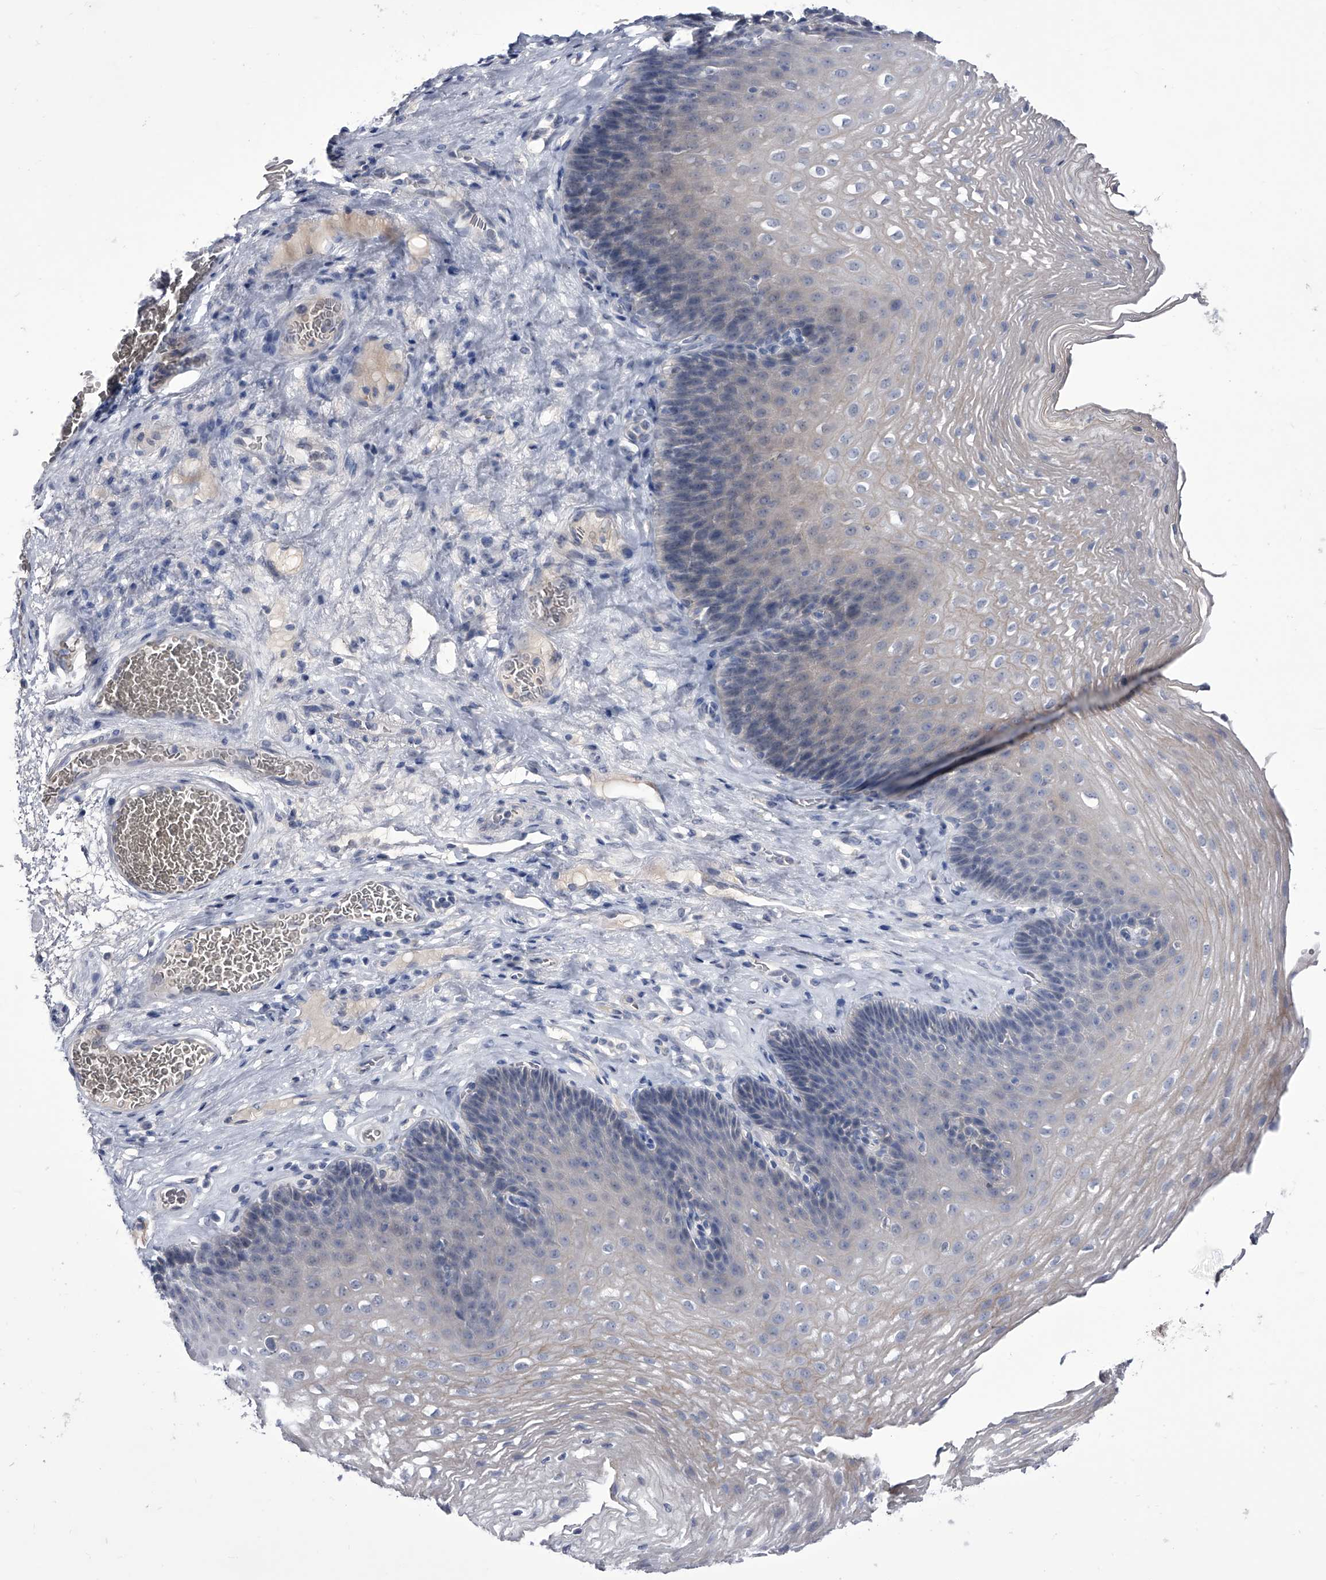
{"staining": {"intensity": "negative", "quantity": "none", "location": "none"}, "tissue": "esophagus", "cell_type": "Squamous epithelial cells", "image_type": "normal", "snomed": [{"axis": "morphology", "description": "Normal tissue, NOS"}, {"axis": "topography", "description": "Esophagus"}], "caption": "This image is of benign esophagus stained with immunohistochemistry (IHC) to label a protein in brown with the nuclei are counter-stained blue. There is no positivity in squamous epithelial cells. (DAB (3,3'-diaminobenzidine) immunohistochemistry visualized using brightfield microscopy, high magnification).", "gene": "CRISP2", "patient": {"sex": "female", "age": 66}}